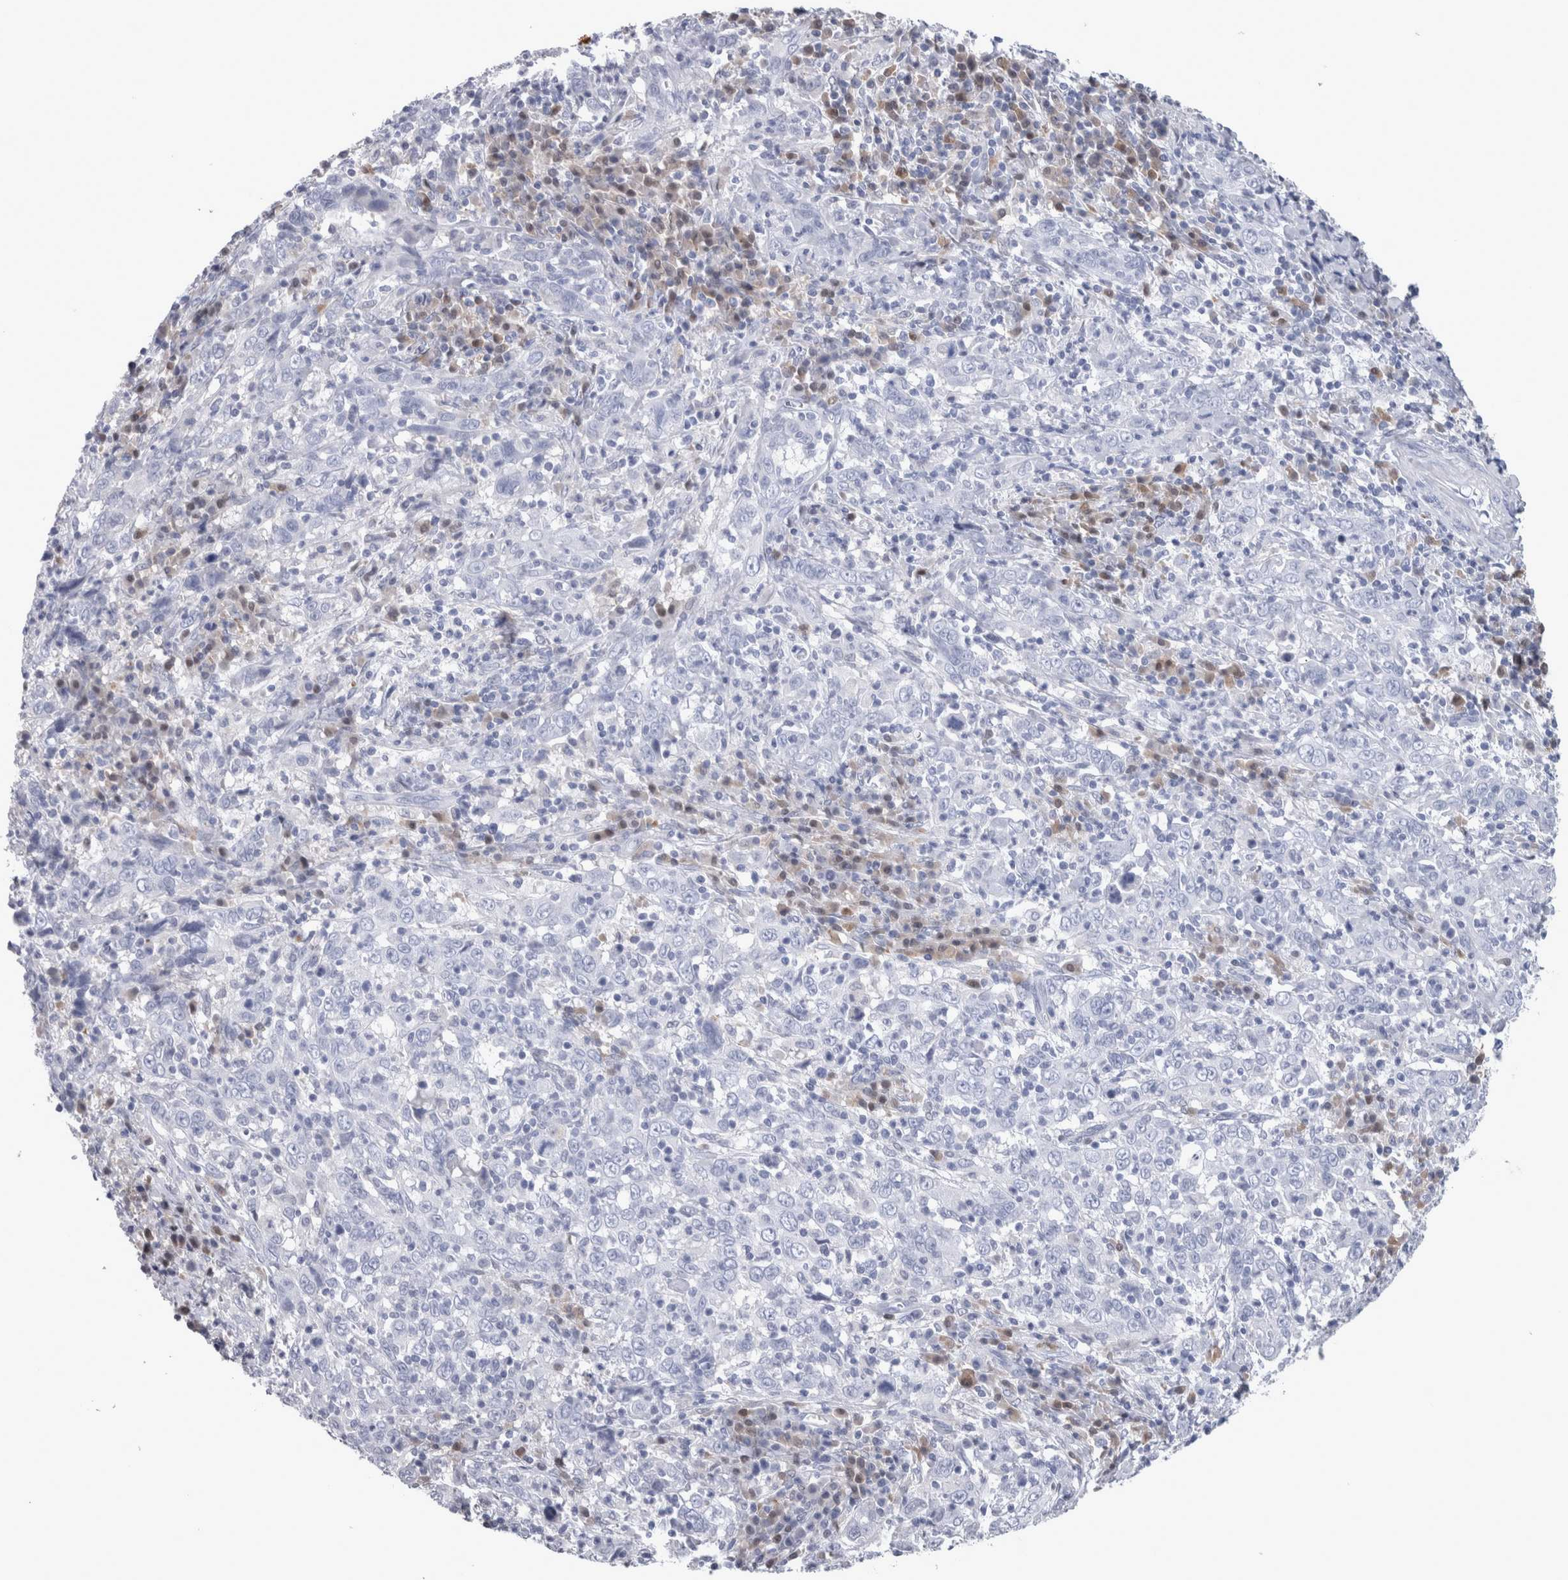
{"staining": {"intensity": "negative", "quantity": "none", "location": "none"}, "tissue": "cervical cancer", "cell_type": "Tumor cells", "image_type": "cancer", "snomed": [{"axis": "morphology", "description": "Squamous cell carcinoma, NOS"}, {"axis": "topography", "description": "Cervix"}], "caption": "High magnification brightfield microscopy of squamous cell carcinoma (cervical) stained with DAB (brown) and counterstained with hematoxylin (blue): tumor cells show no significant staining.", "gene": "CA8", "patient": {"sex": "female", "age": 46}}